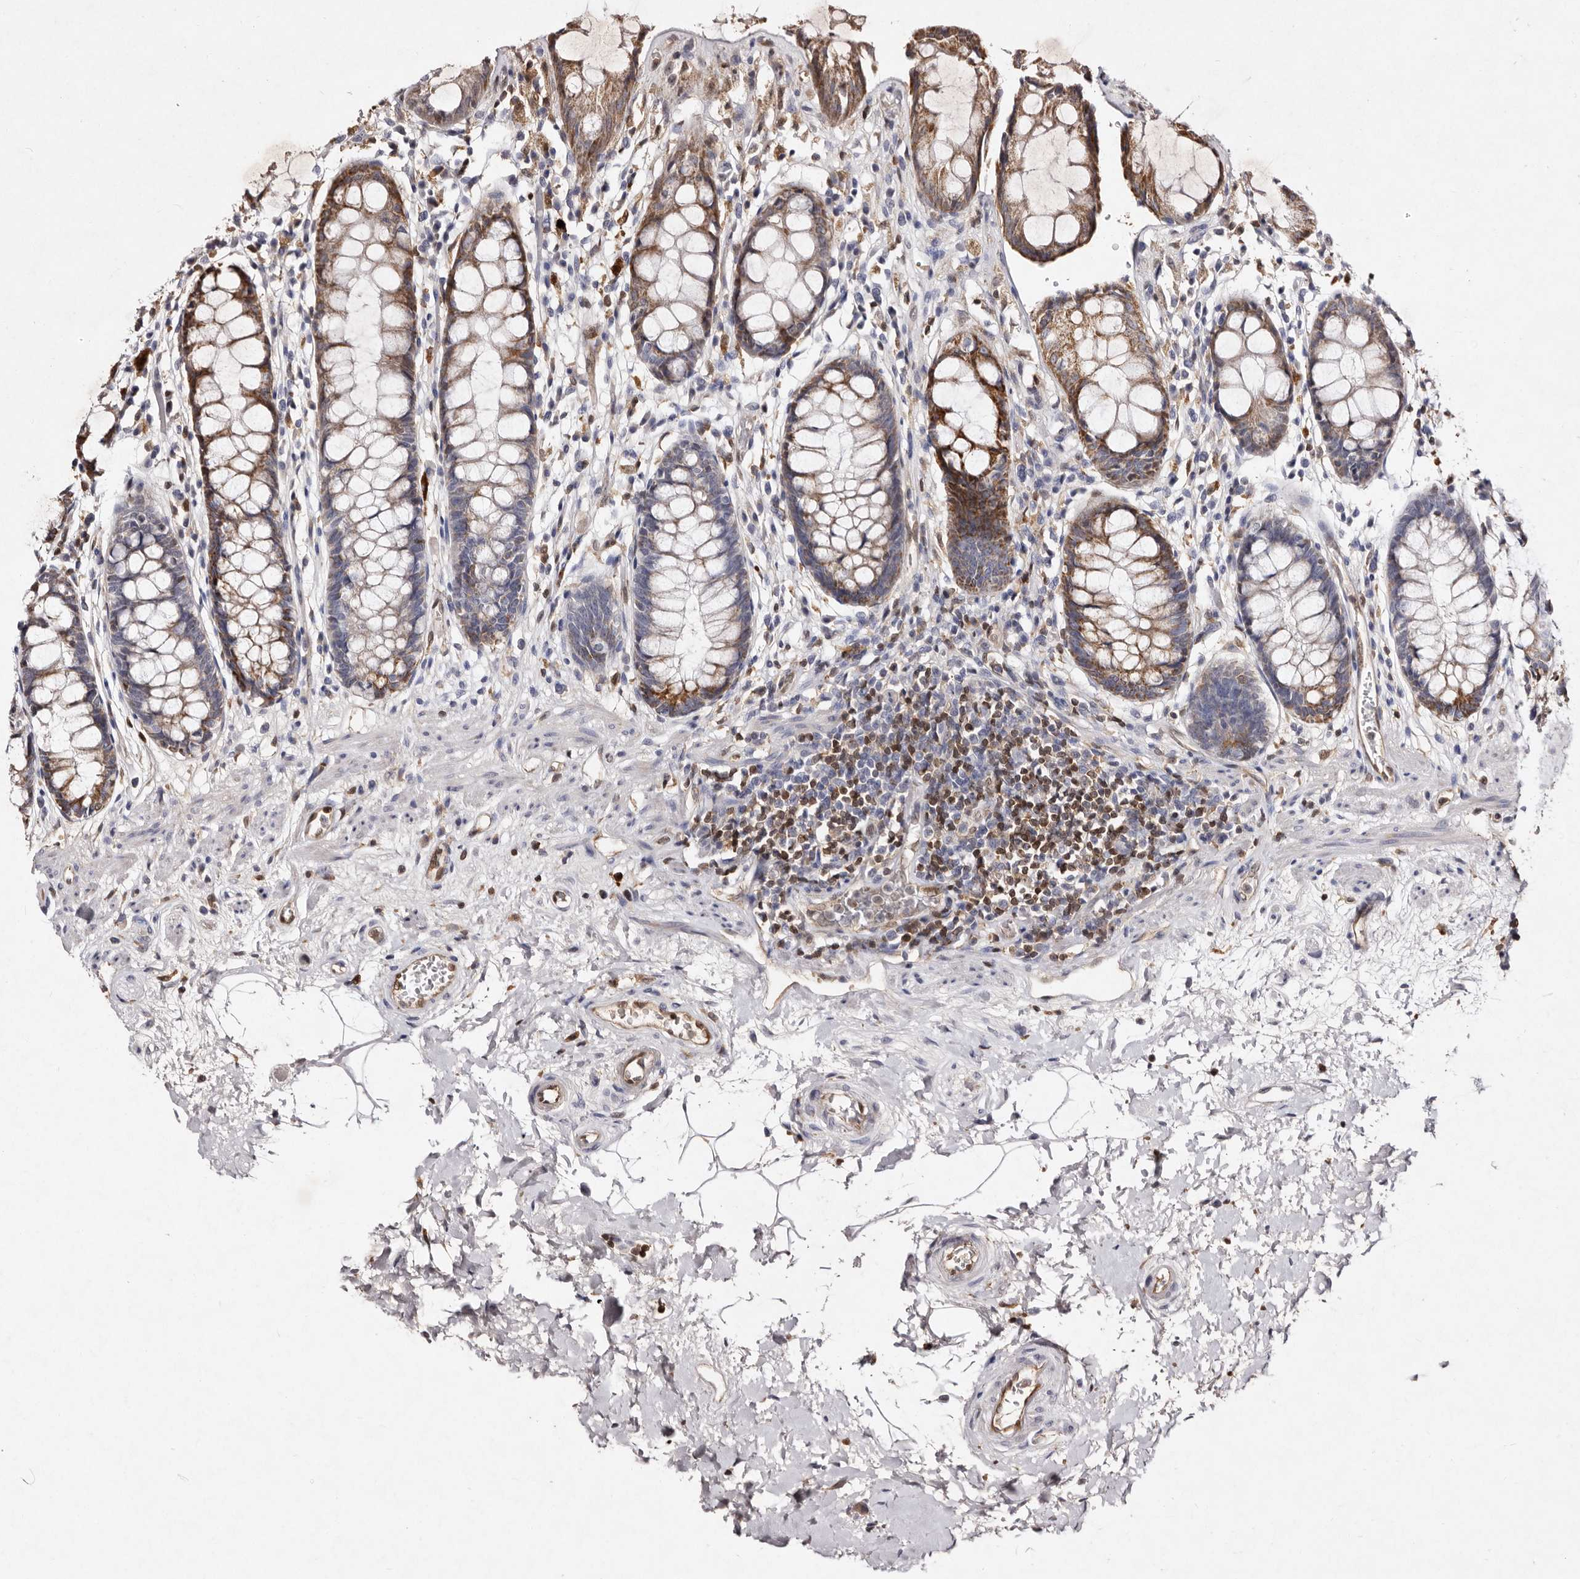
{"staining": {"intensity": "moderate", "quantity": "25%-75%", "location": "cytoplasmic/membranous"}, "tissue": "rectum", "cell_type": "Glandular cells", "image_type": "normal", "snomed": [{"axis": "morphology", "description": "Normal tissue, NOS"}, {"axis": "topography", "description": "Rectum"}], "caption": "Immunohistochemical staining of benign rectum shows 25%-75% levels of moderate cytoplasmic/membranous protein positivity in about 25%-75% of glandular cells.", "gene": "GIMAP4", "patient": {"sex": "male", "age": 64}}